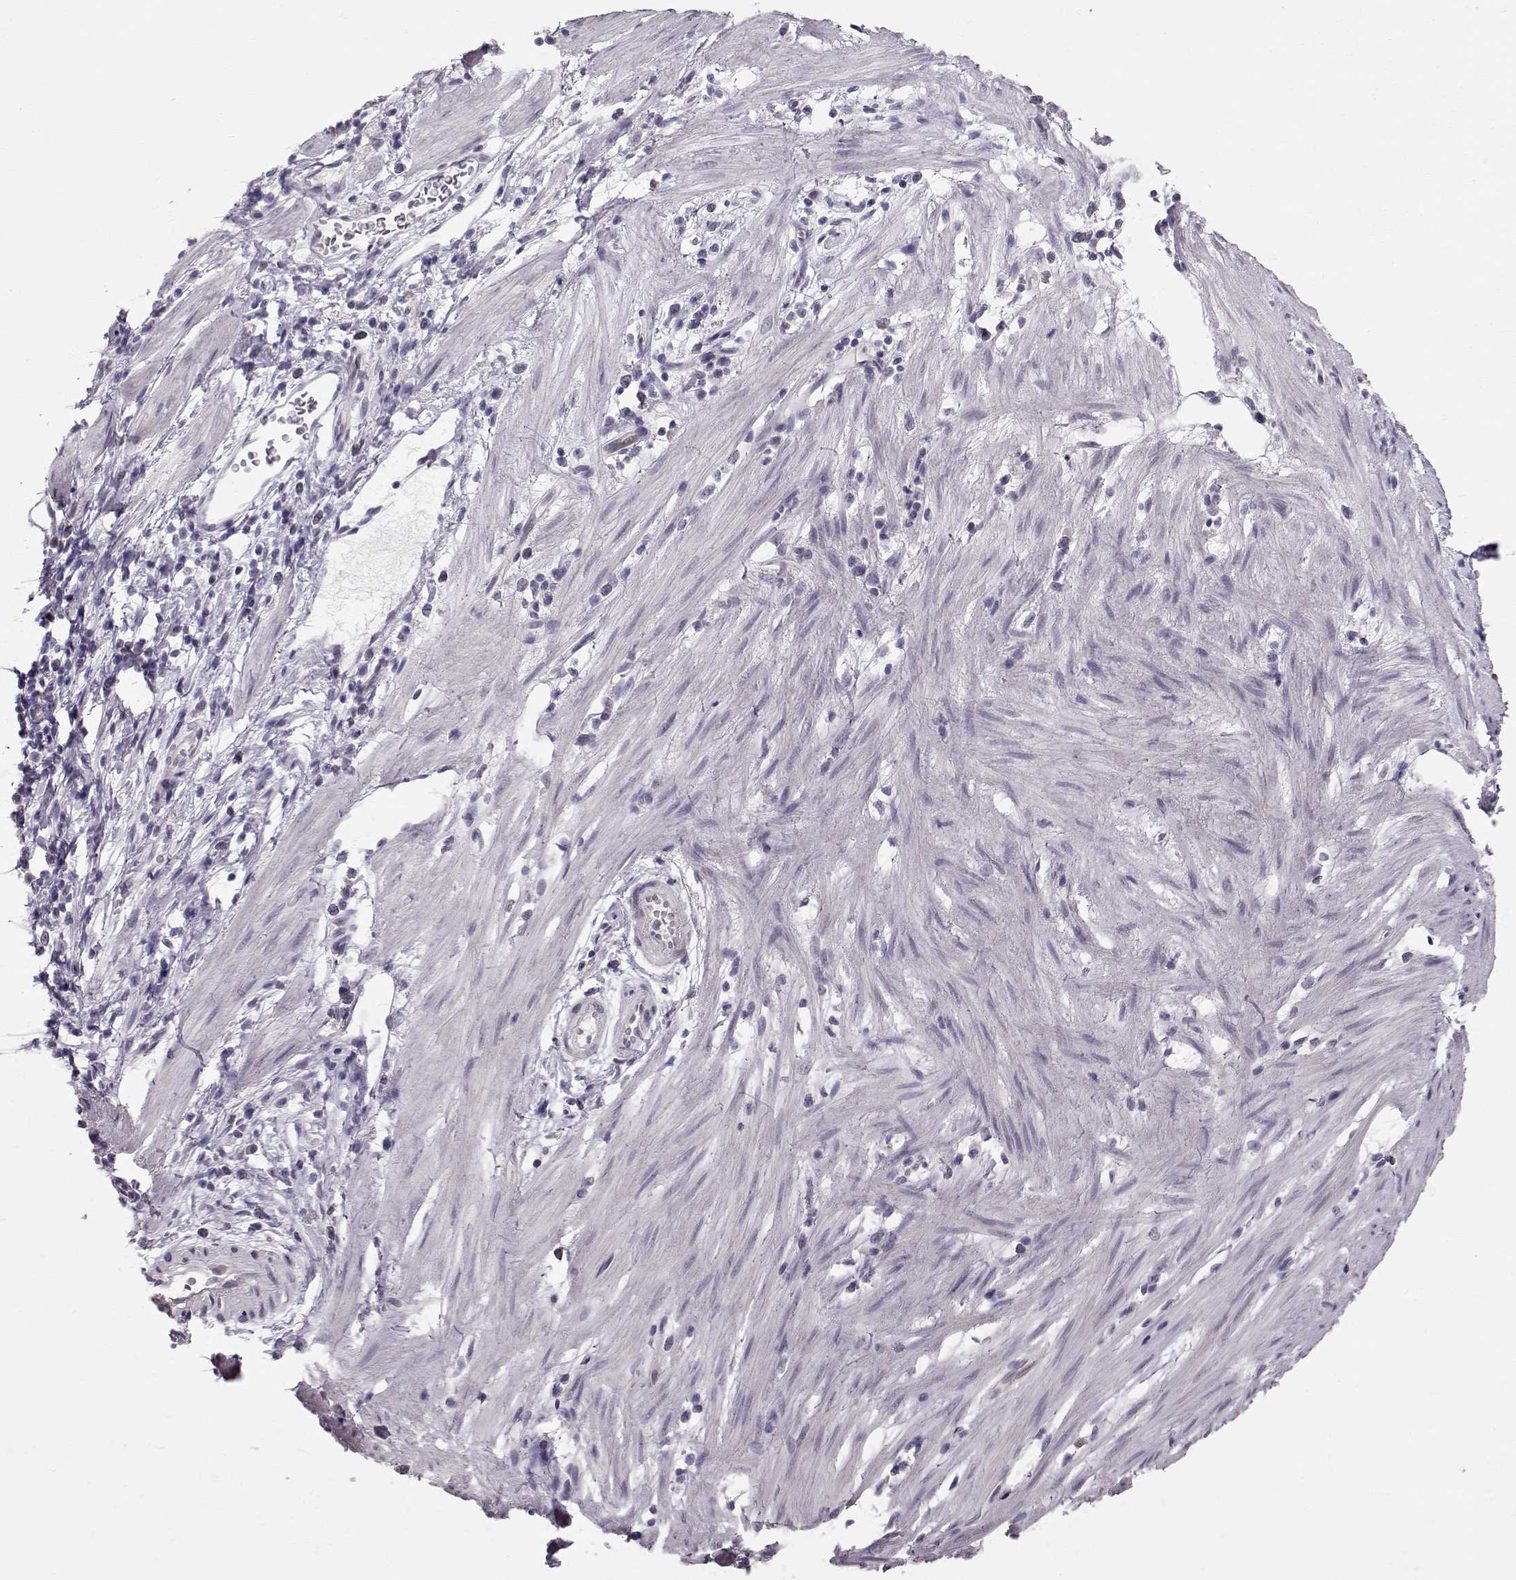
{"staining": {"intensity": "negative", "quantity": "none", "location": "none"}, "tissue": "stomach cancer", "cell_type": "Tumor cells", "image_type": "cancer", "snomed": [{"axis": "morphology", "description": "Adenocarcinoma, NOS"}, {"axis": "topography", "description": "Stomach"}], "caption": "This is a micrograph of IHC staining of stomach adenocarcinoma, which shows no staining in tumor cells. The staining was performed using DAB to visualize the protein expression in brown, while the nuclei were stained in blue with hematoxylin (Magnification: 20x).", "gene": "POU1F1", "patient": {"sex": "male", "age": 58}}